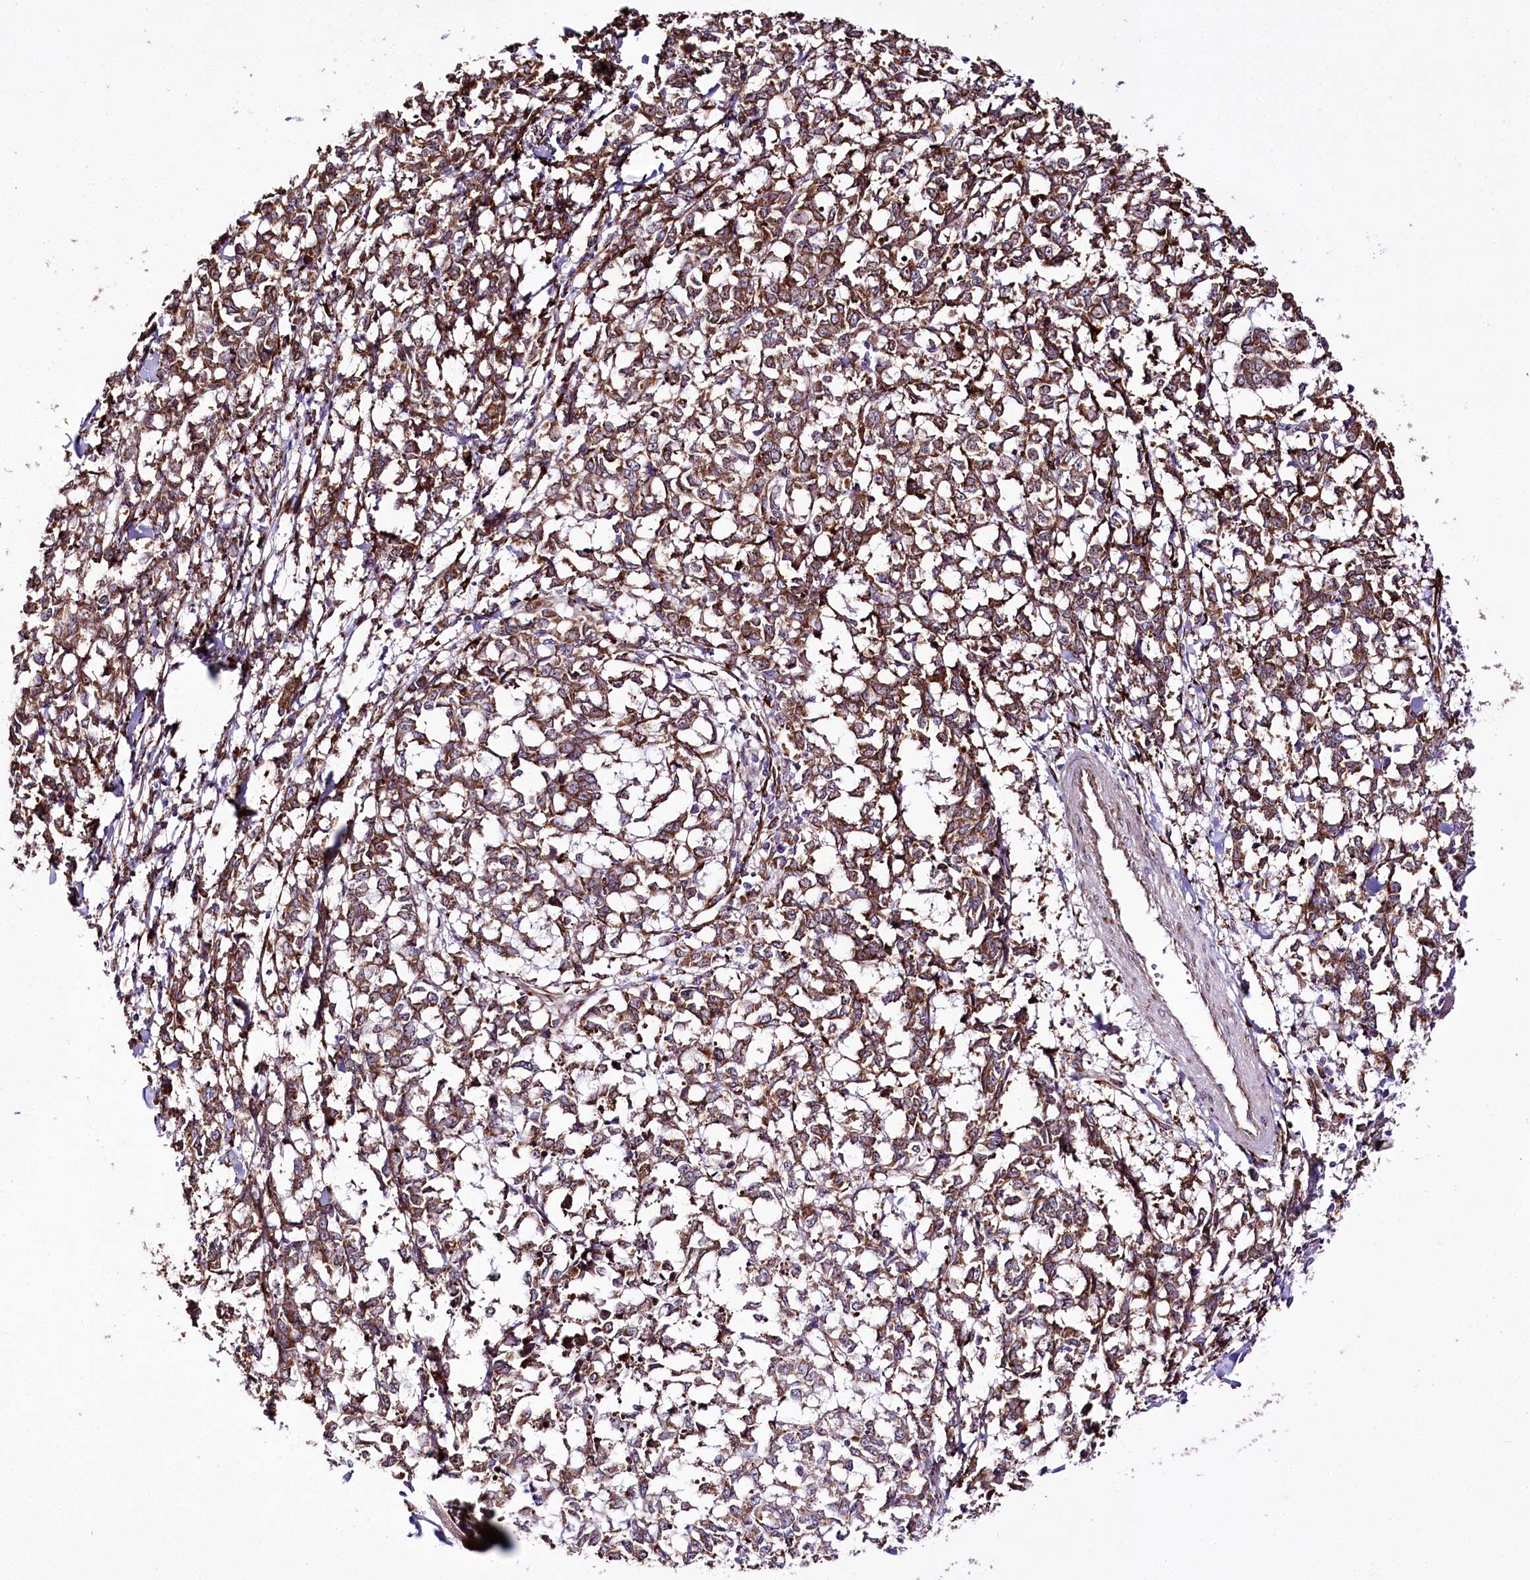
{"staining": {"intensity": "moderate", "quantity": ">75%", "location": "cytoplasmic/membranous"}, "tissue": "melanoma", "cell_type": "Tumor cells", "image_type": "cancer", "snomed": [{"axis": "morphology", "description": "Malignant melanoma, NOS"}, {"axis": "topography", "description": "Skin"}], "caption": "Melanoma stained with a brown dye exhibits moderate cytoplasmic/membranous positive staining in about >75% of tumor cells.", "gene": "WWC1", "patient": {"sex": "female", "age": 72}}